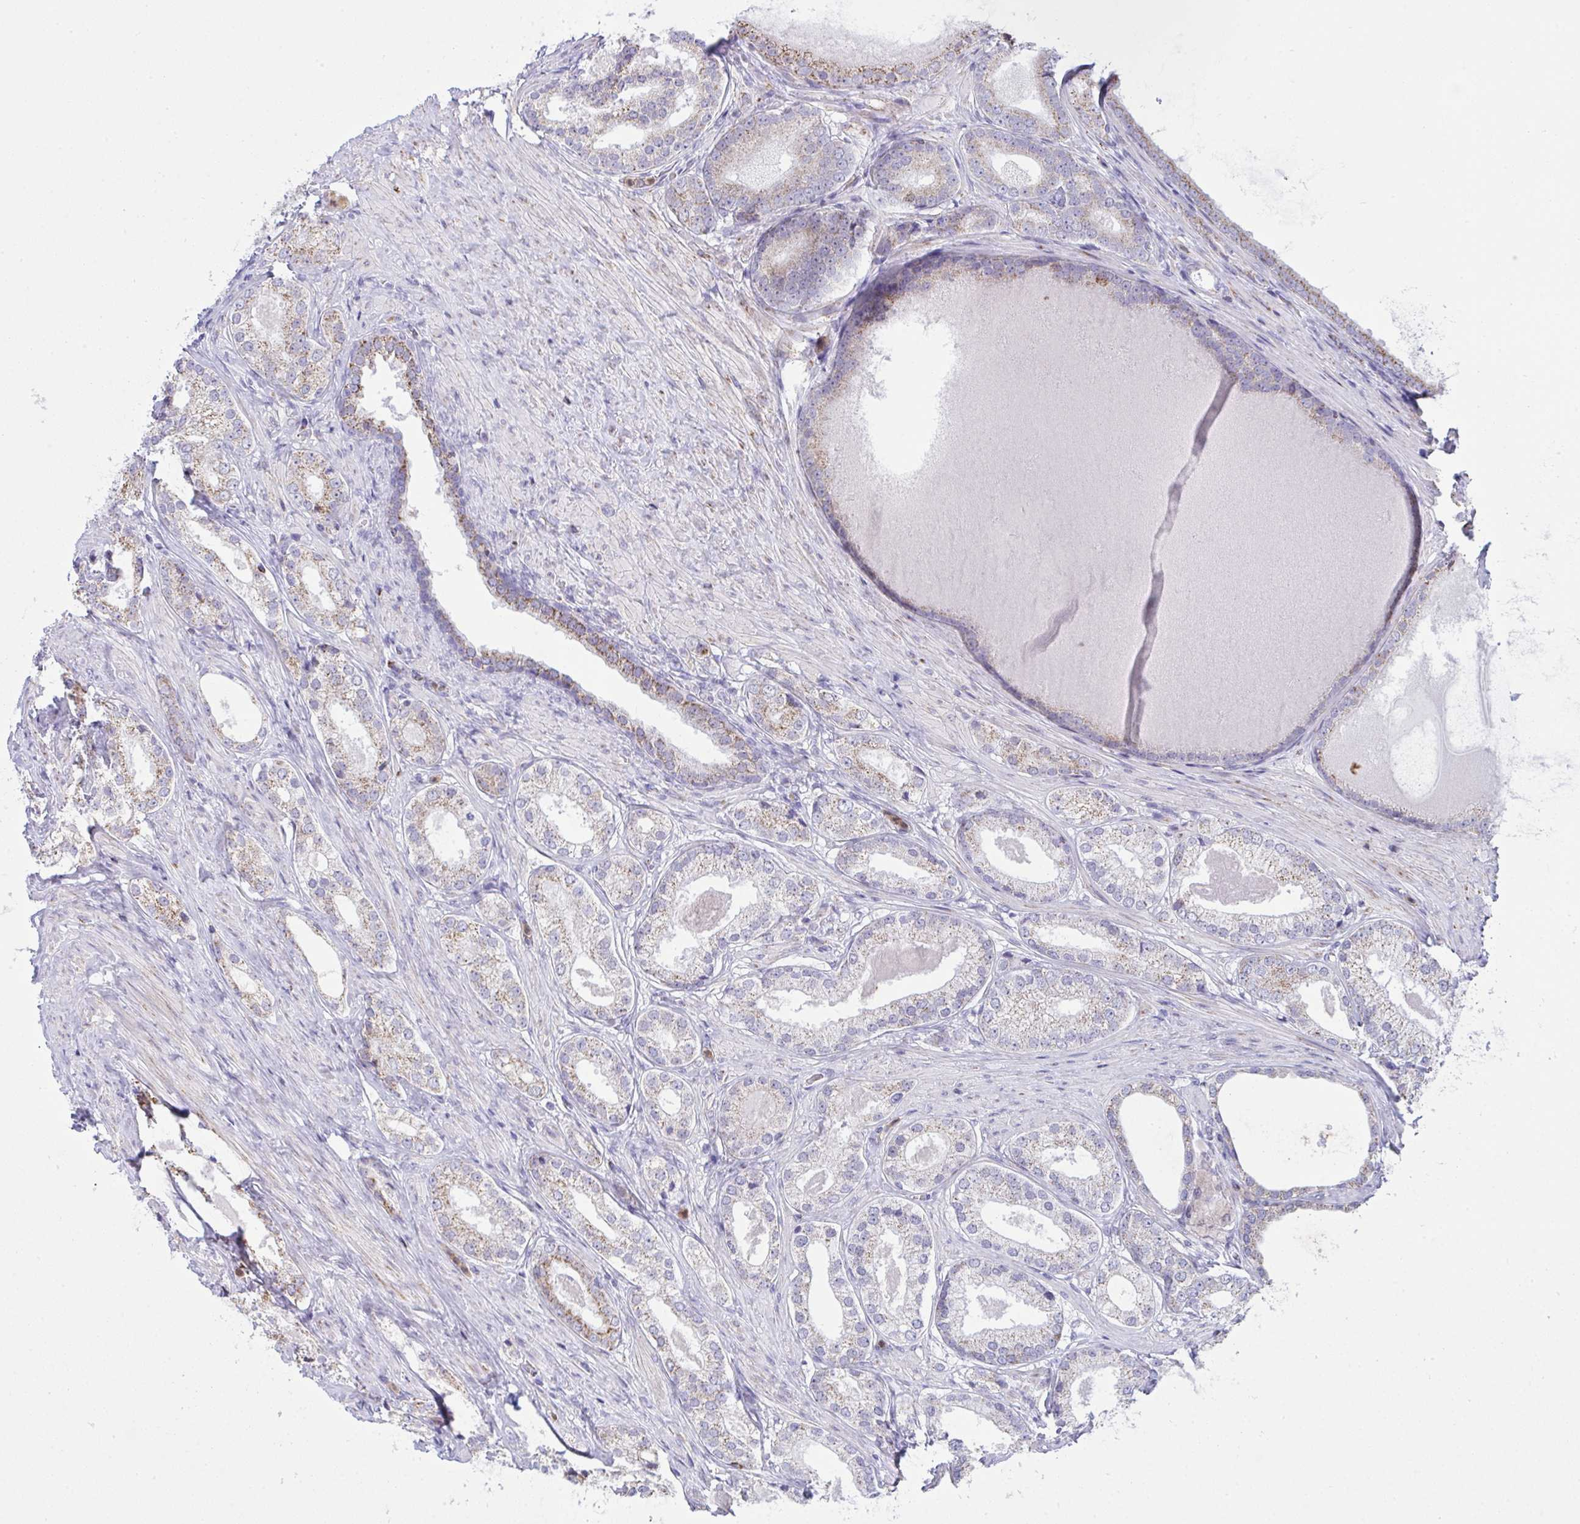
{"staining": {"intensity": "moderate", "quantity": "25%-75%", "location": "cytoplasmic/membranous"}, "tissue": "prostate cancer", "cell_type": "Tumor cells", "image_type": "cancer", "snomed": [{"axis": "morphology", "description": "Adenocarcinoma, NOS"}, {"axis": "morphology", "description": "Adenocarcinoma, Low grade"}, {"axis": "topography", "description": "Prostate"}], "caption": "The histopathology image reveals staining of adenocarcinoma (prostate), revealing moderate cytoplasmic/membranous protein staining (brown color) within tumor cells.", "gene": "PLA2G12B", "patient": {"sex": "male", "age": 68}}